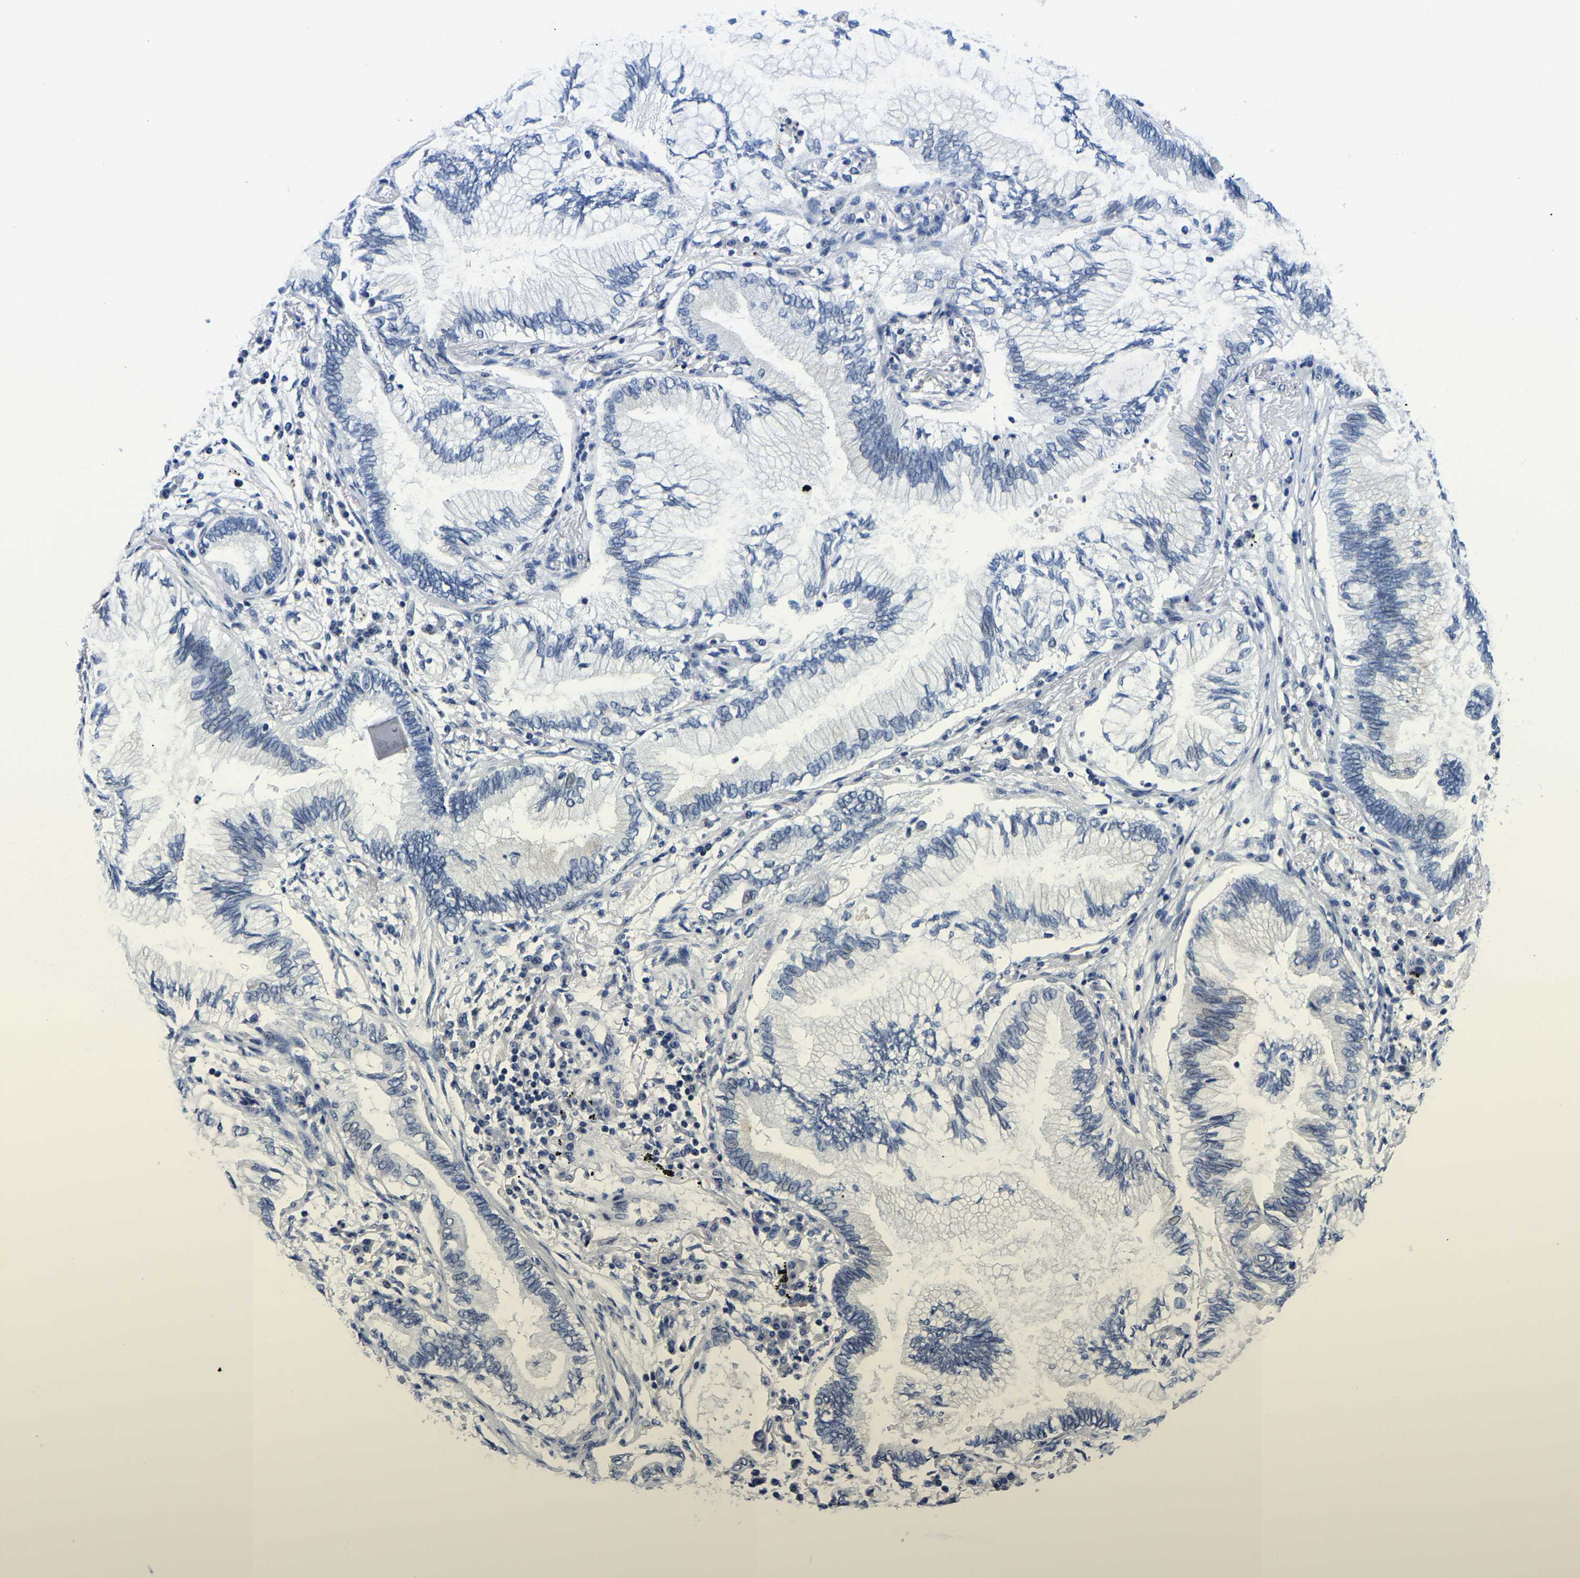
{"staining": {"intensity": "negative", "quantity": "none", "location": "none"}, "tissue": "lung cancer", "cell_type": "Tumor cells", "image_type": "cancer", "snomed": [{"axis": "morphology", "description": "Normal tissue, NOS"}, {"axis": "morphology", "description": "Adenocarcinoma, NOS"}, {"axis": "topography", "description": "Bronchus"}, {"axis": "topography", "description": "Lung"}], "caption": "This is a image of immunohistochemistry staining of lung cancer (adenocarcinoma), which shows no positivity in tumor cells.", "gene": "POLDIP3", "patient": {"sex": "female", "age": 70}}